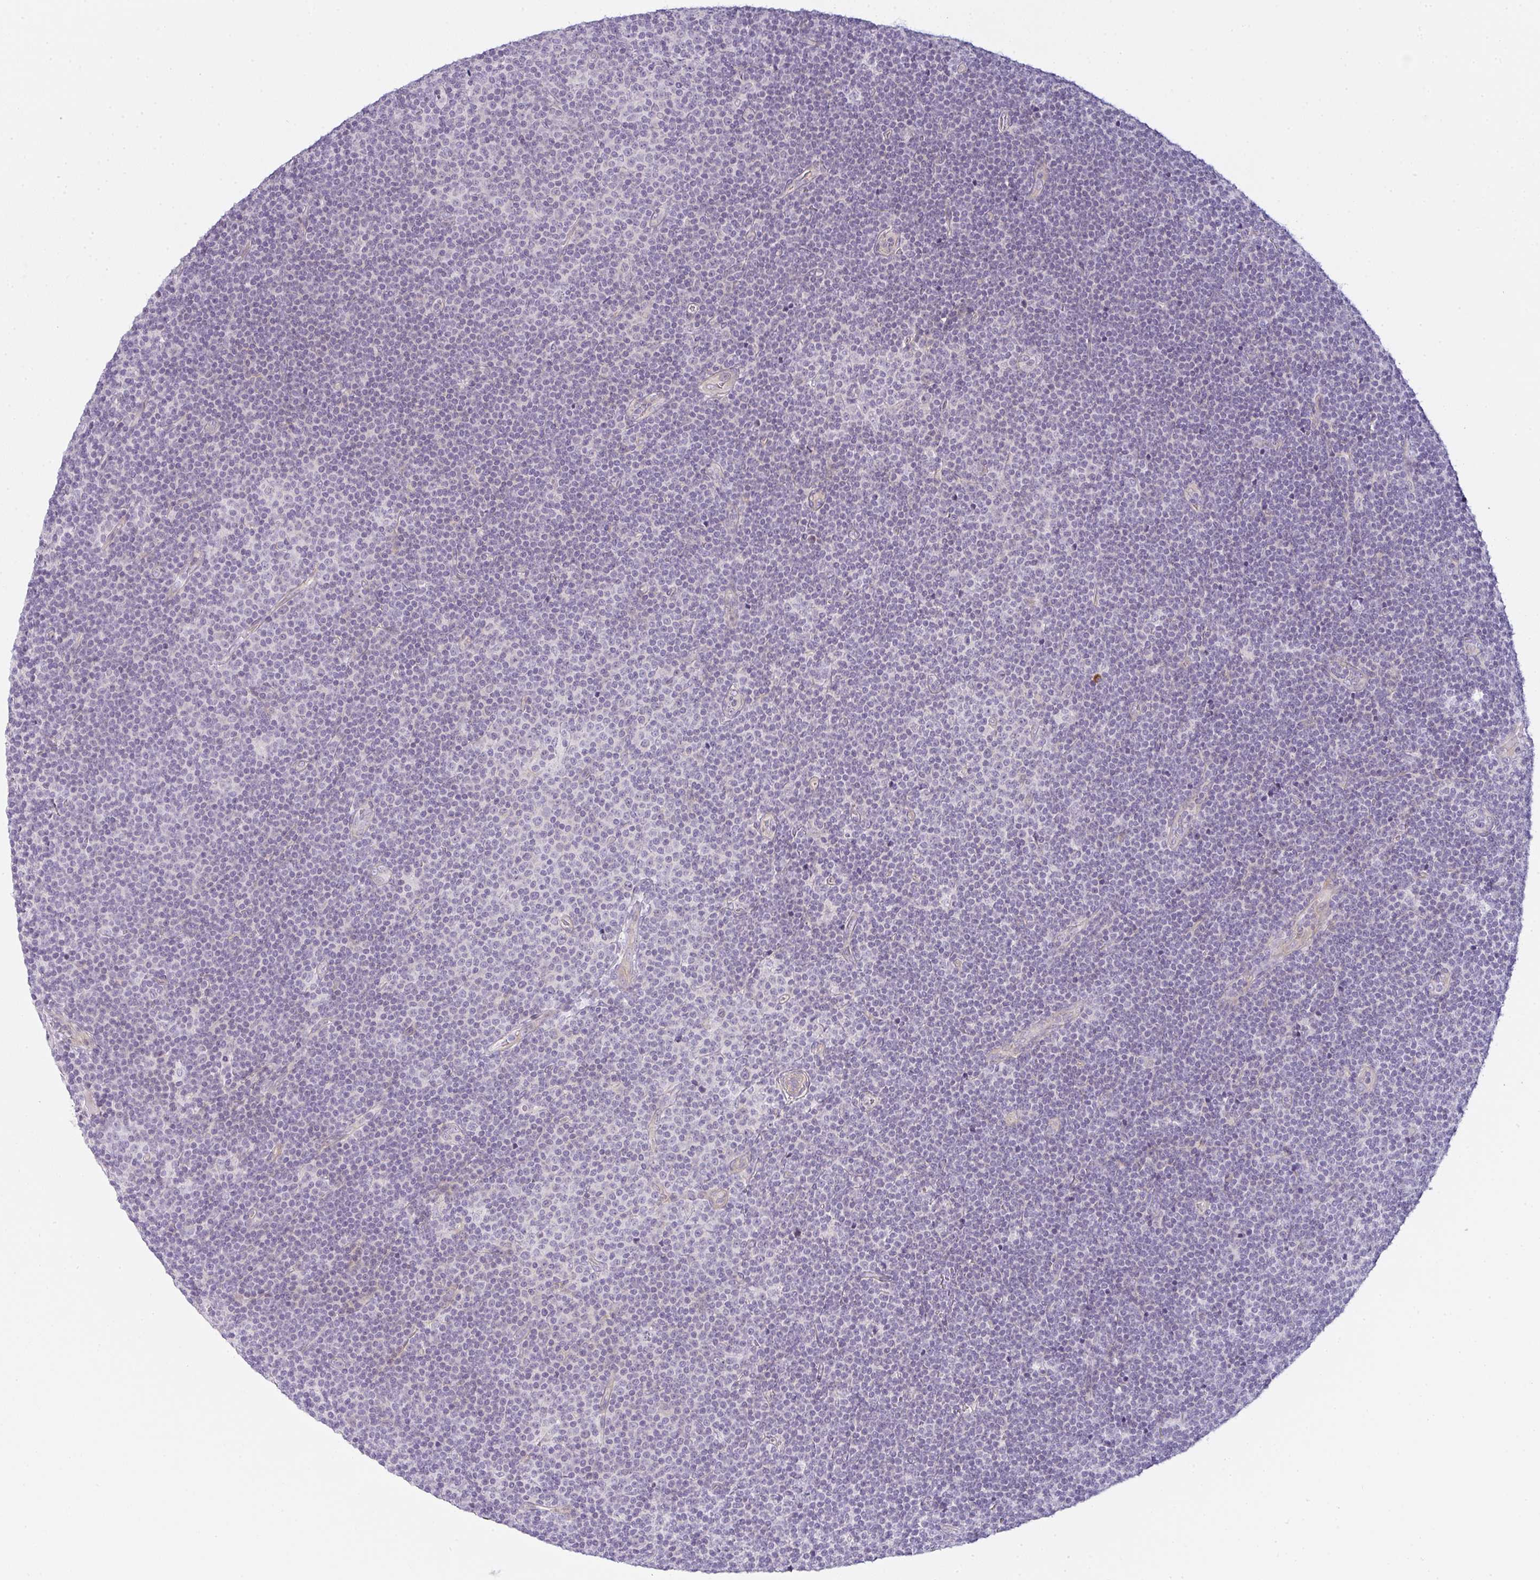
{"staining": {"intensity": "negative", "quantity": "none", "location": "none"}, "tissue": "lymphoma", "cell_type": "Tumor cells", "image_type": "cancer", "snomed": [{"axis": "morphology", "description": "Malignant lymphoma, non-Hodgkin's type, Low grade"}, {"axis": "topography", "description": "Lymph node"}], "caption": "Immunohistochemistry micrograph of low-grade malignant lymphoma, non-Hodgkin's type stained for a protein (brown), which displays no positivity in tumor cells.", "gene": "SIRPB2", "patient": {"sex": "male", "age": 48}}